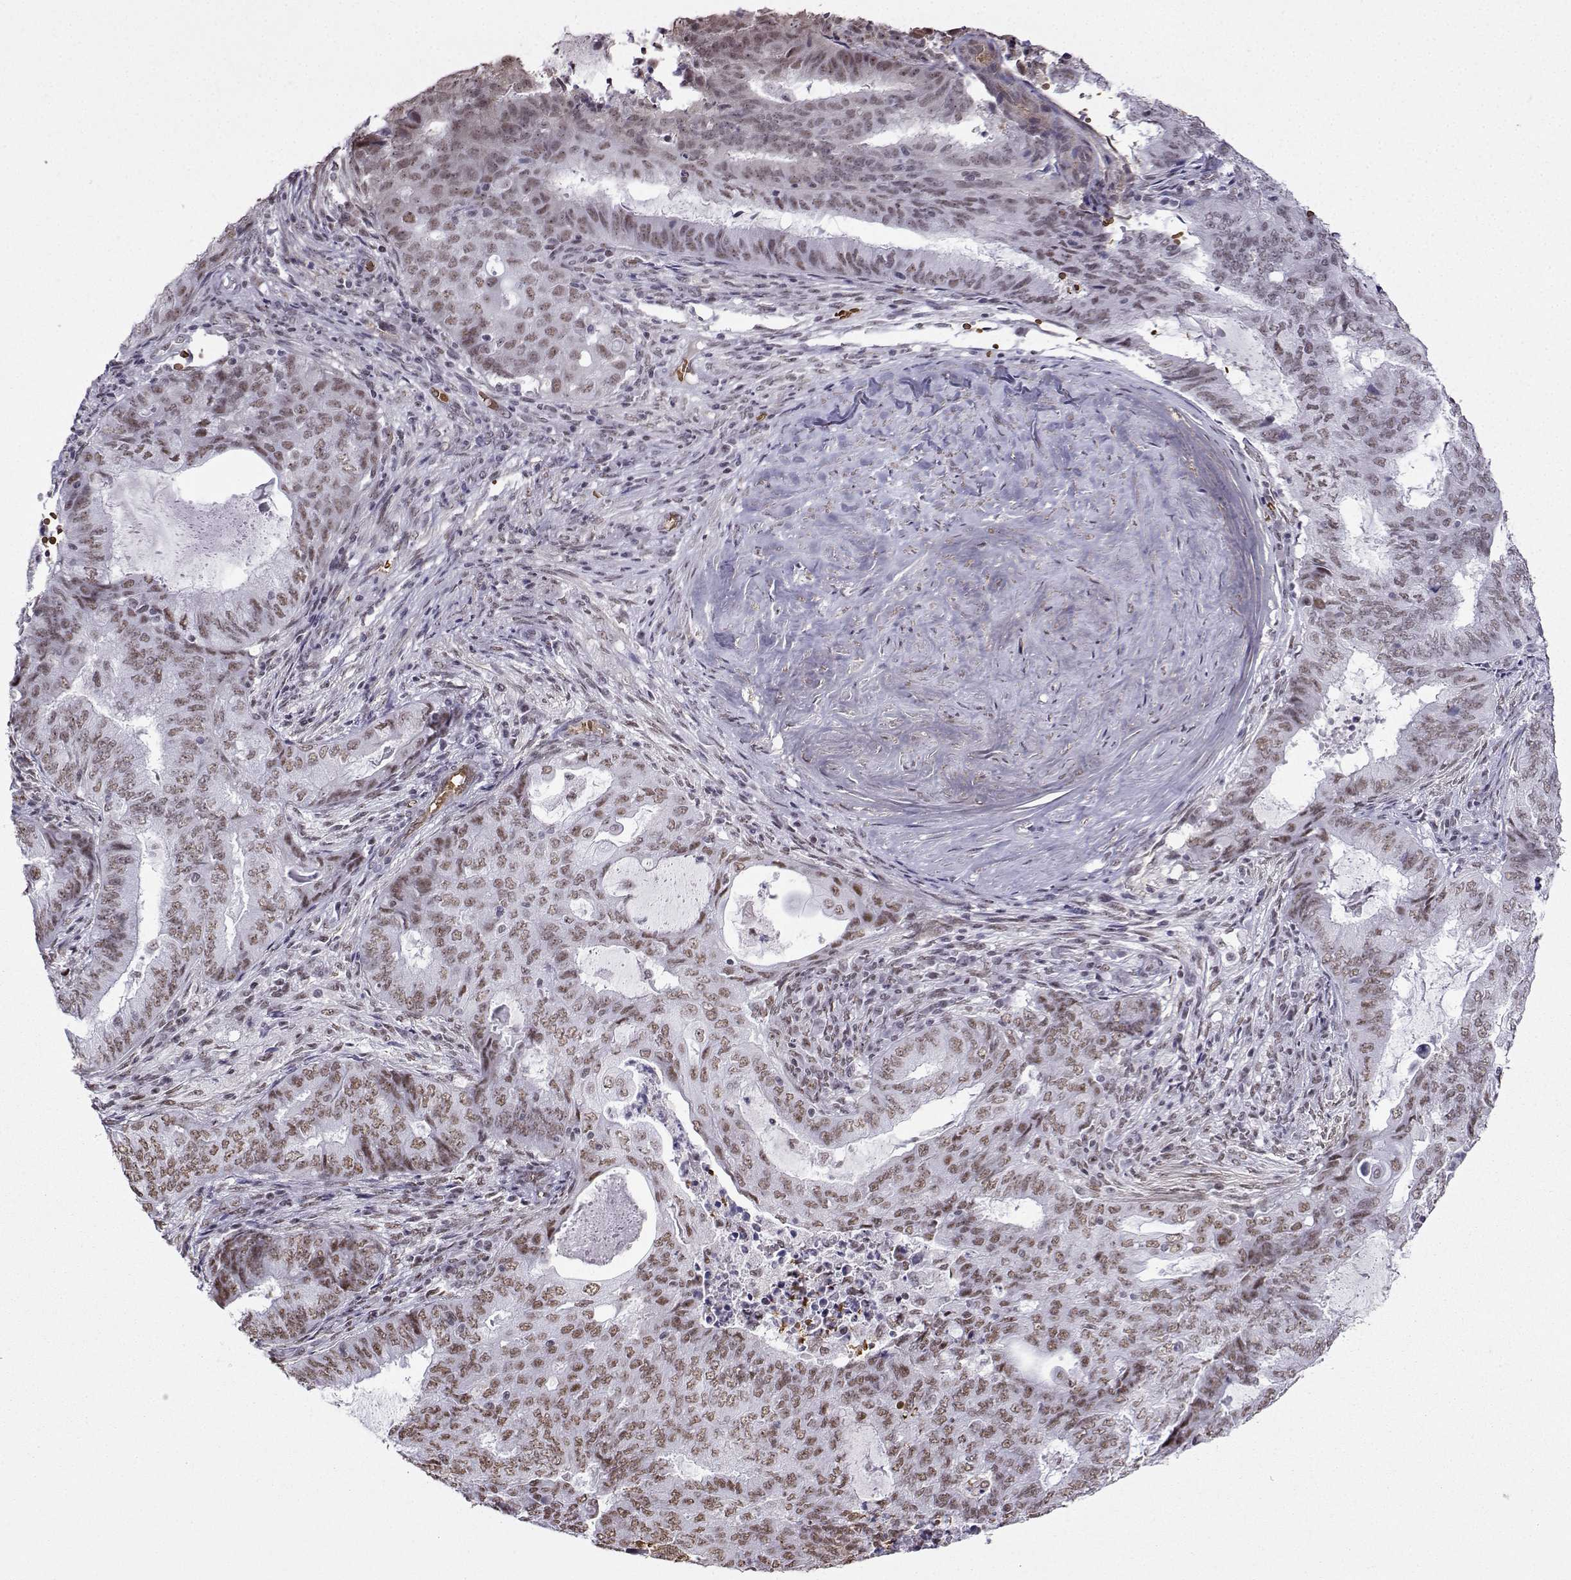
{"staining": {"intensity": "moderate", "quantity": "<25%", "location": "nuclear"}, "tissue": "endometrial cancer", "cell_type": "Tumor cells", "image_type": "cancer", "snomed": [{"axis": "morphology", "description": "Adenocarcinoma, NOS"}, {"axis": "topography", "description": "Endometrium"}], "caption": "Endometrial adenocarcinoma stained with a protein marker demonstrates moderate staining in tumor cells.", "gene": "CCNK", "patient": {"sex": "female", "age": 62}}